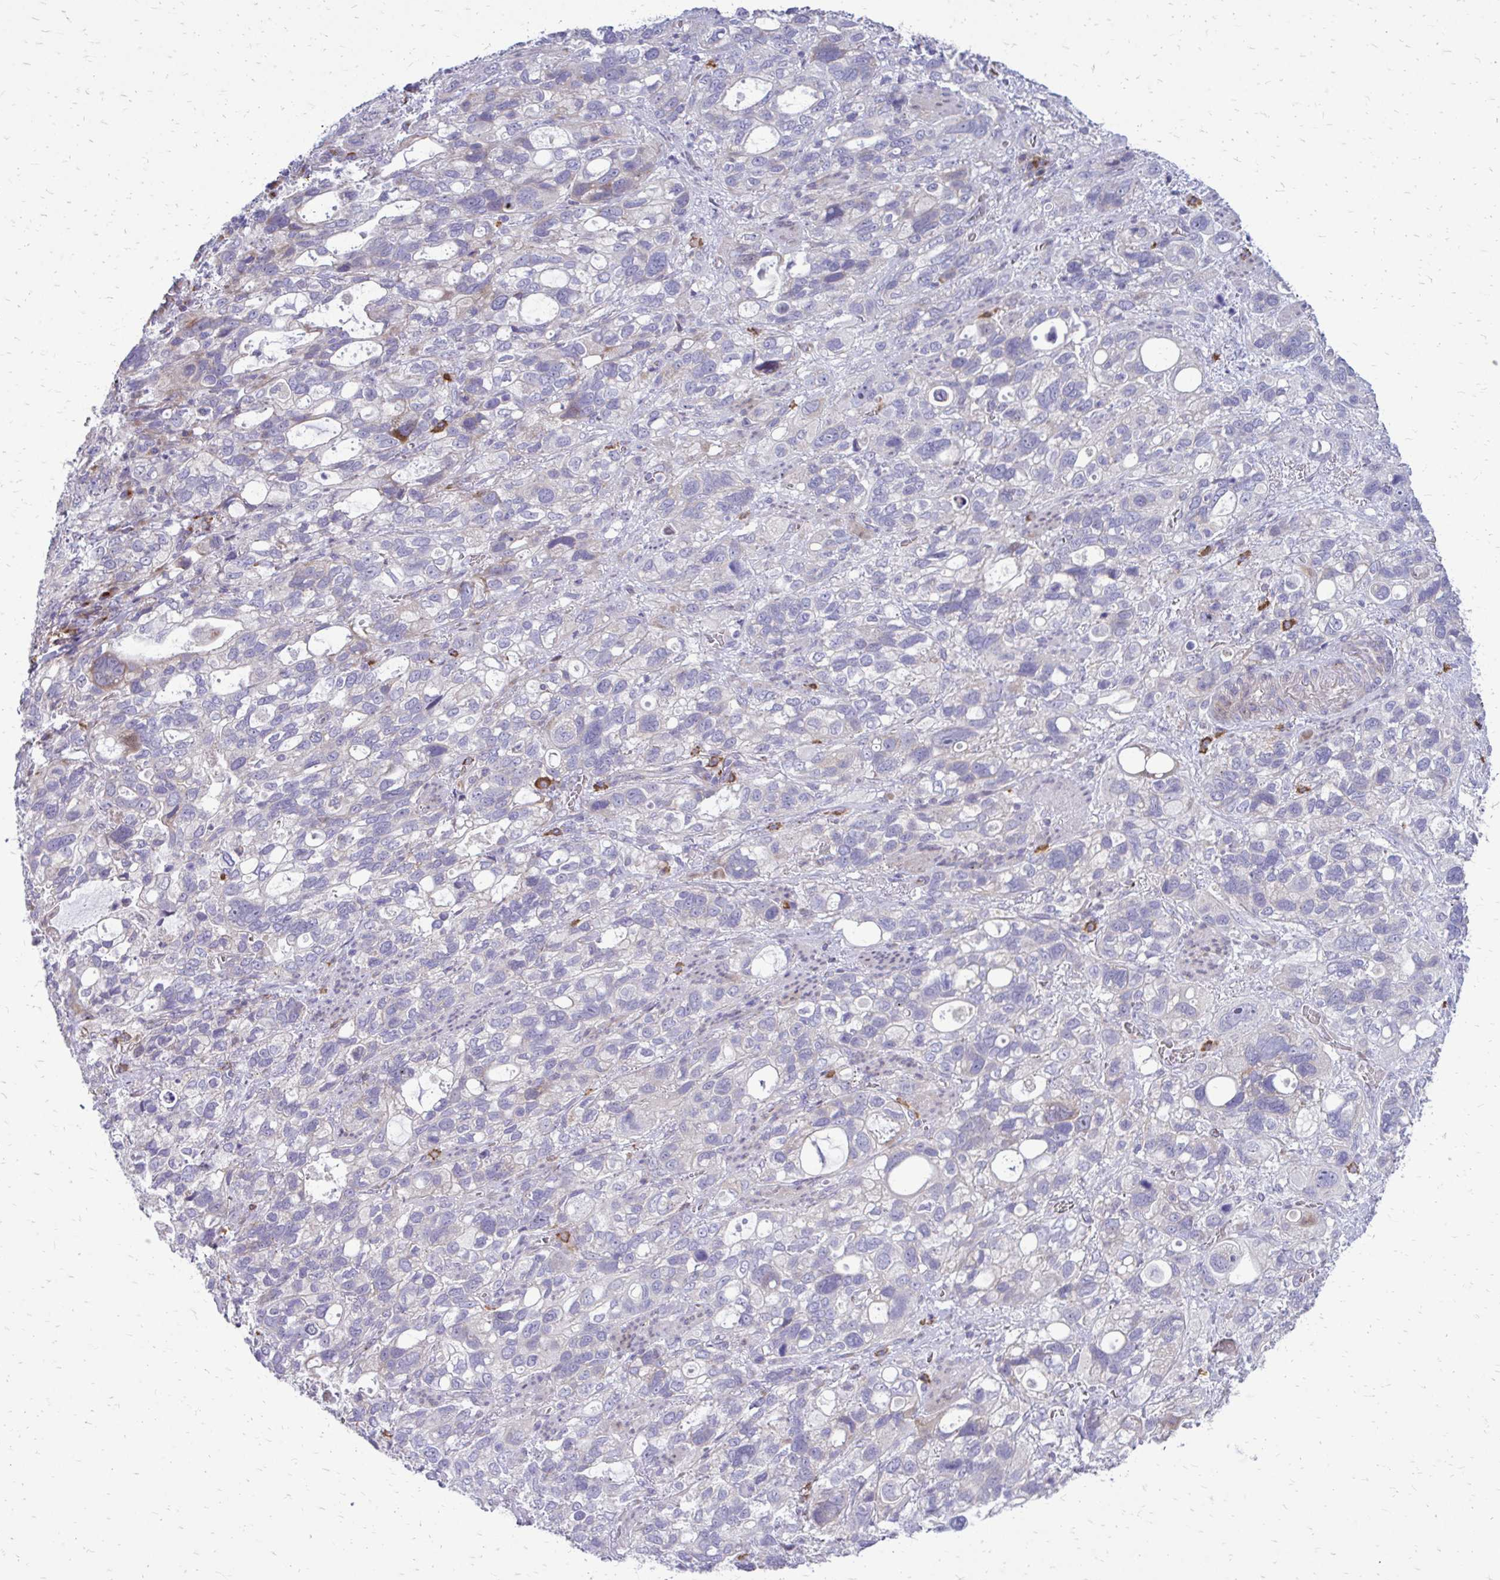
{"staining": {"intensity": "negative", "quantity": "none", "location": "none"}, "tissue": "stomach cancer", "cell_type": "Tumor cells", "image_type": "cancer", "snomed": [{"axis": "morphology", "description": "Adenocarcinoma, NOS"}, {"axis": "topography", "description": "Stomach, upper"}], "caption": "Protein analysis of stomach cancer (adenocarcinoma) shows no significant positivity in tumor cells.", "gene": "FUNDC2", "patient": {"sex": "female", "age": 81}}